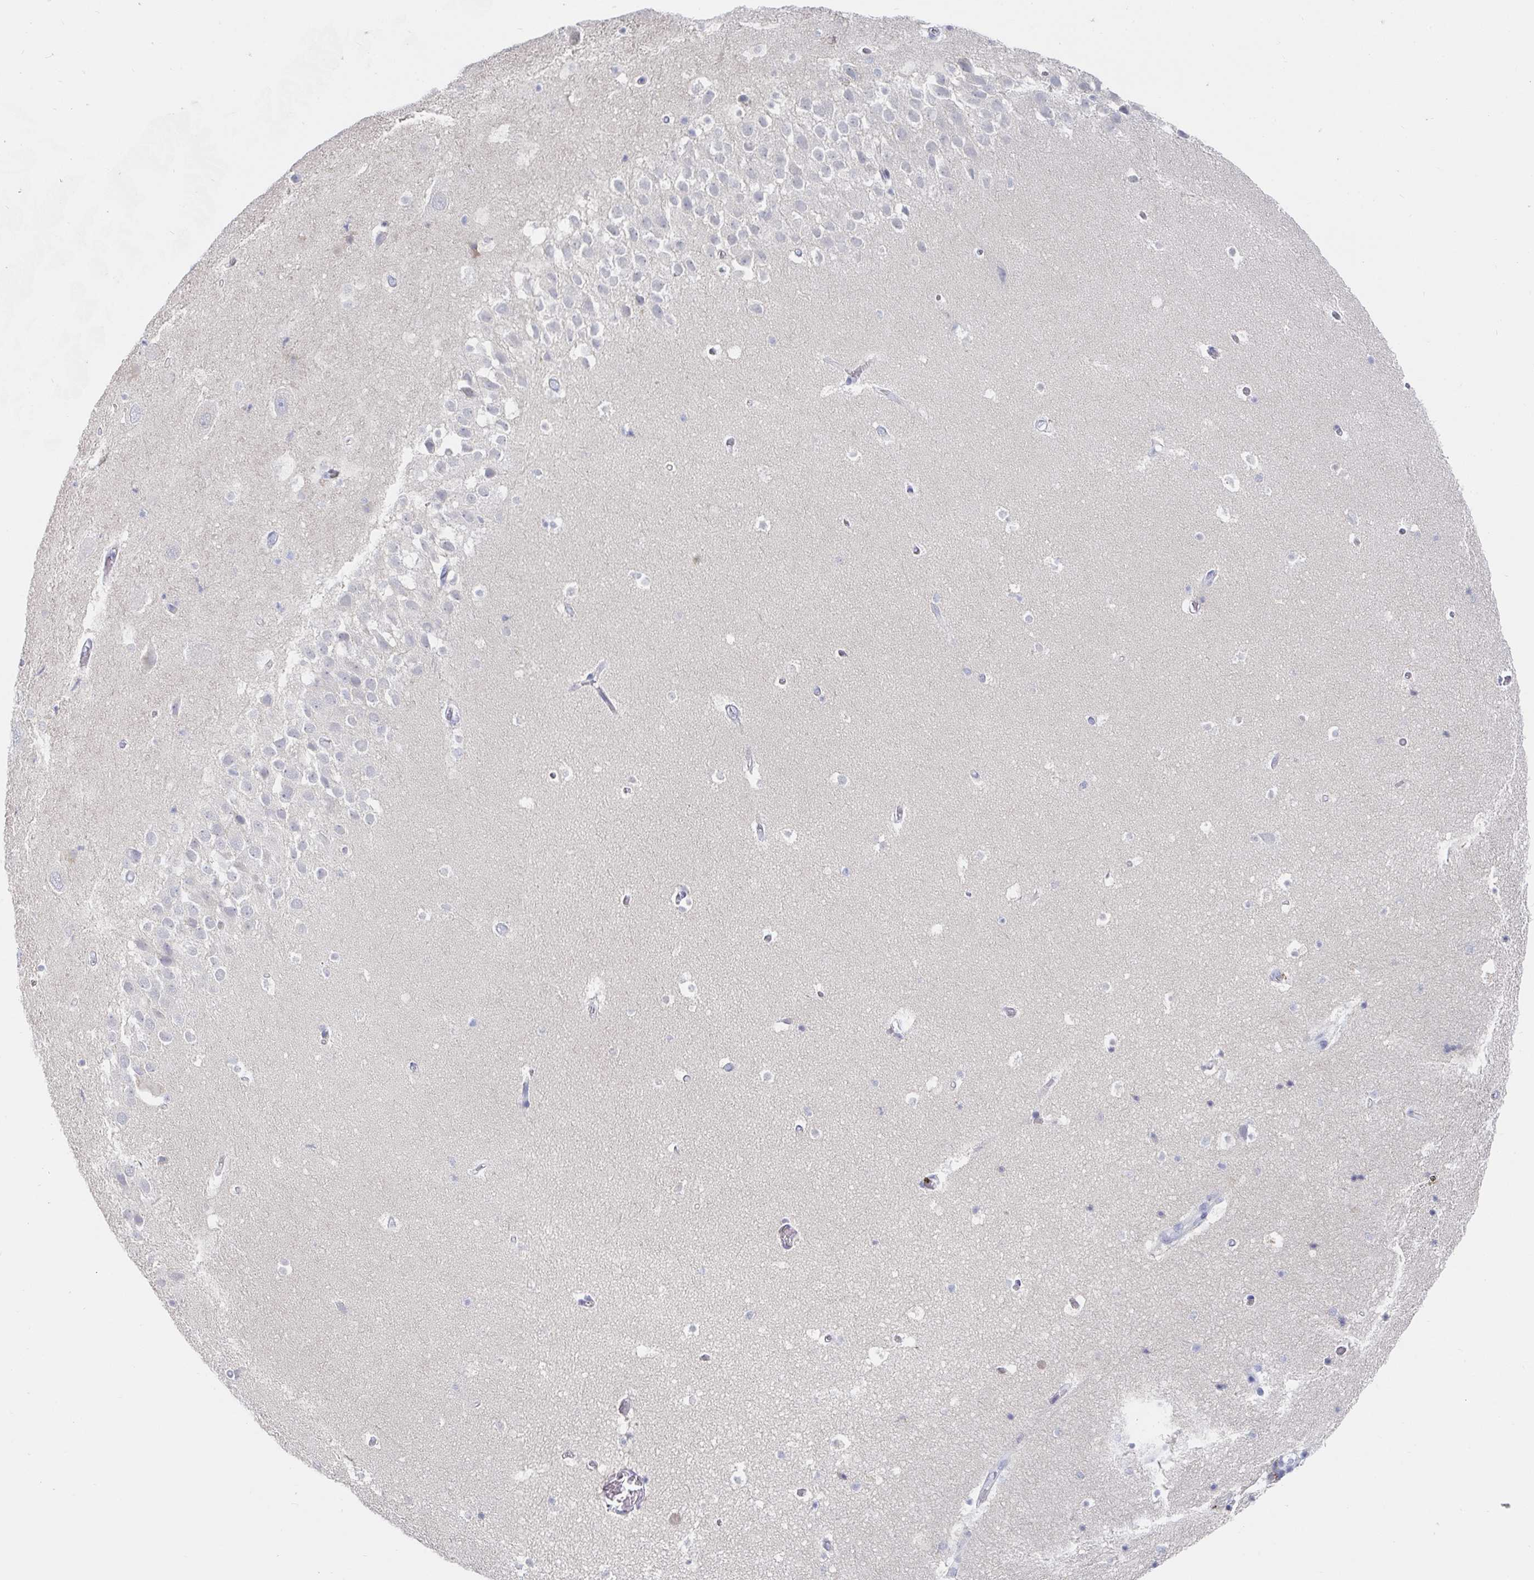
{"staining": {"intensity": "negative", "quantity": "none", "location": "none"}, "tissue": "hippocampus", "cell_type": "Glial cells", "image_type": "normal", "snomed": [{"axis": "morphology", "description": "Normal tissue, NOS"}, {"axis": "topography", "description": "Hippocampus"}], "caption": "Immunohistochemistry (IHC) histopathology image of benign human hippocampus stained for a protein (brown), which reveals no positivity in glial cells.", "gene": "ZNF100", "patient": {"sex": "male", "age": 26}}